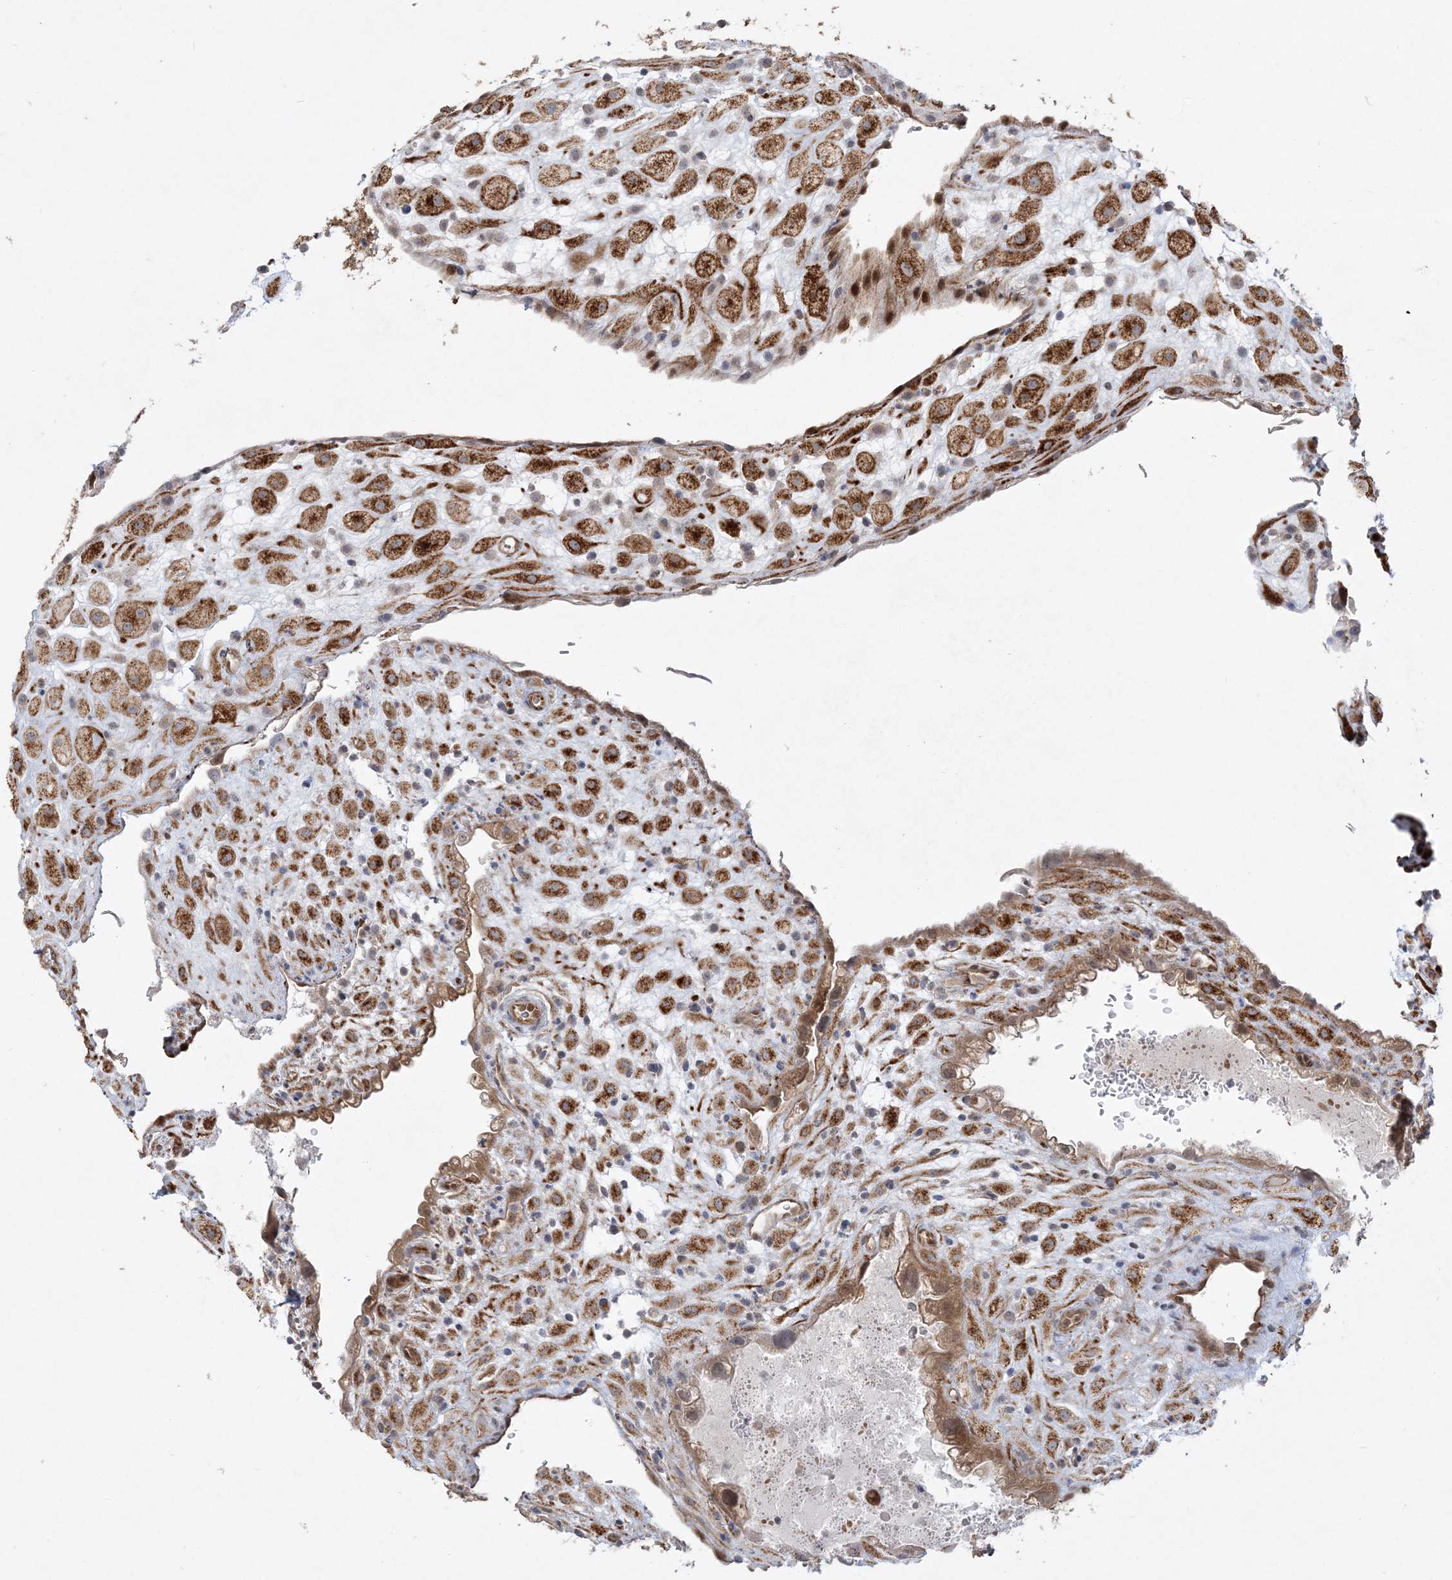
{"staining": {"intensity": "strong", "quantity": ">75%", "location": "cytoplasmic/membranous"}, "tissue": "placenta", "cell_type": "Decidual cells", "image_type": "normal", "snomed": [{"axis": "morphology", "description": "Normal tissue, NOS"}, {"axis": "topography", "description": "Placenta"}], "caption": "DAB (3,3'-diaminobenzidine) immunohistochemical staining of normal human placenta exhibits strong cytoplasmic/membranous protein staining in approximately >75% of decidual cells. (Brightfield microscopy of DAB IHC at high magnification).", "gene": "INPP1", "patient": {"sex": "female", "age": 35}}